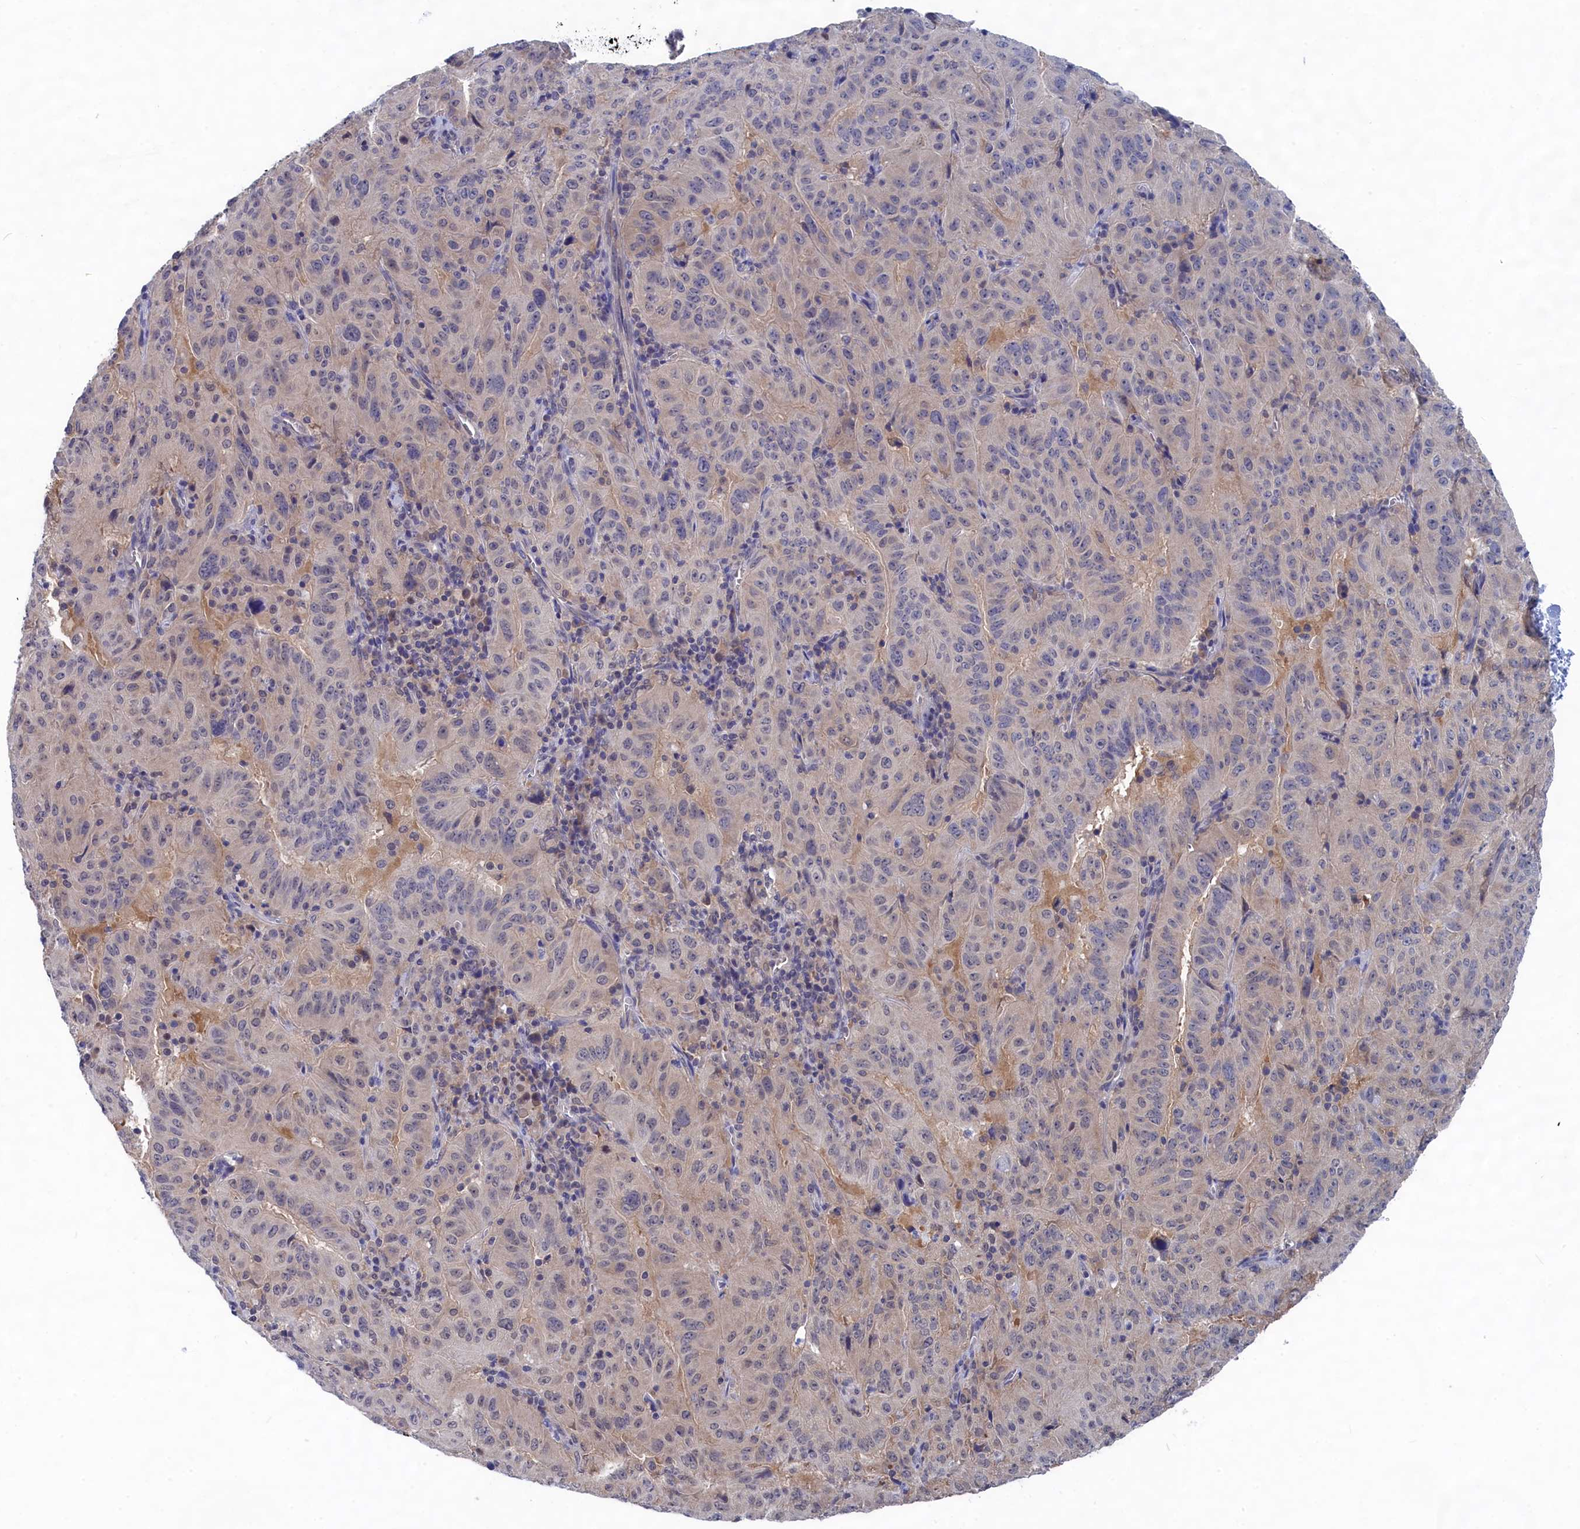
{"staining": {"intensity": "negative", "quantity": "none", "location": "none"}, "tissue": "pancreatic cancer", "cell_type": "Tumor cells", "image_type": "cancer", "snomed": [{"axis": "morphology", "description": "Adenocarcinoma, NOS"}, {"axis": "topography", "description": "Pancreas"}], "caption": "This histopathology image is of pancreatic cancer stained with immunohistochemistry (IHC) to label a protein in brown with the nuclei are counter-stained blue. There is no positivity in tumor cells. (DAB (3,3'-diaminobenzidine) IHC visualized using brightfield microscopy, high magnification).", "gene": "PGP", "patient": {"sex": "male", "age": 63}}